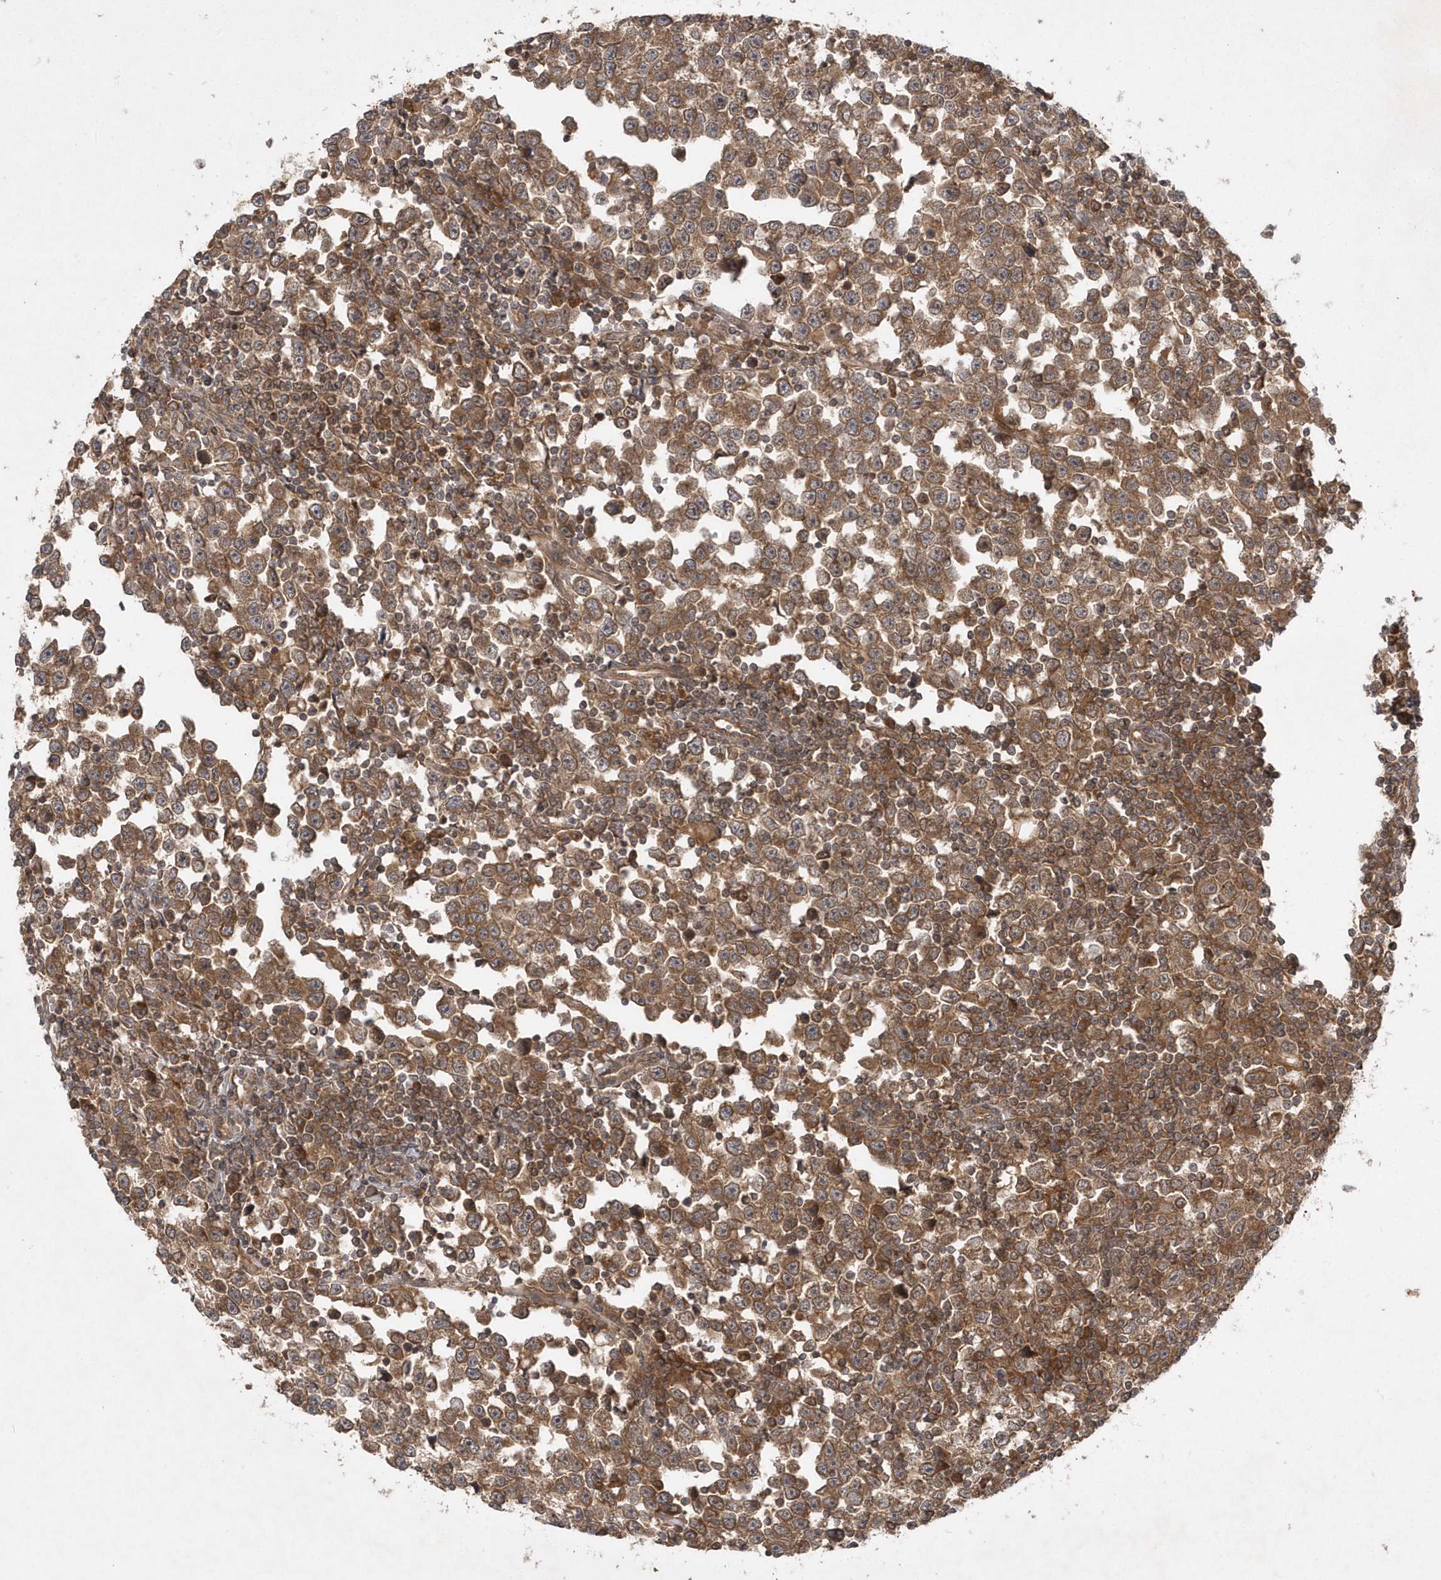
{"staining": {"intensity": "moderate", "quantity": ">75%", "location": "cytoplasmic/membranous"}, "tissue": "testis cancer", "cell_type": "Tumor cells", "image_type": "cancer", "snomed": [{"axis": "morphology", "description": "Normal tissue, NOS"}, {"axis": "morphology", "description": "Seminoma, NOS"}, {"axis": "topography", "description": "Testis"}], "caption": "Moderate cytoplasmic/membranous protein staining is seen in approximately >75% of tumor cells in testis seminoma.", "gene": "GFM2", "patient": {"sex": "male", "age": 43}}